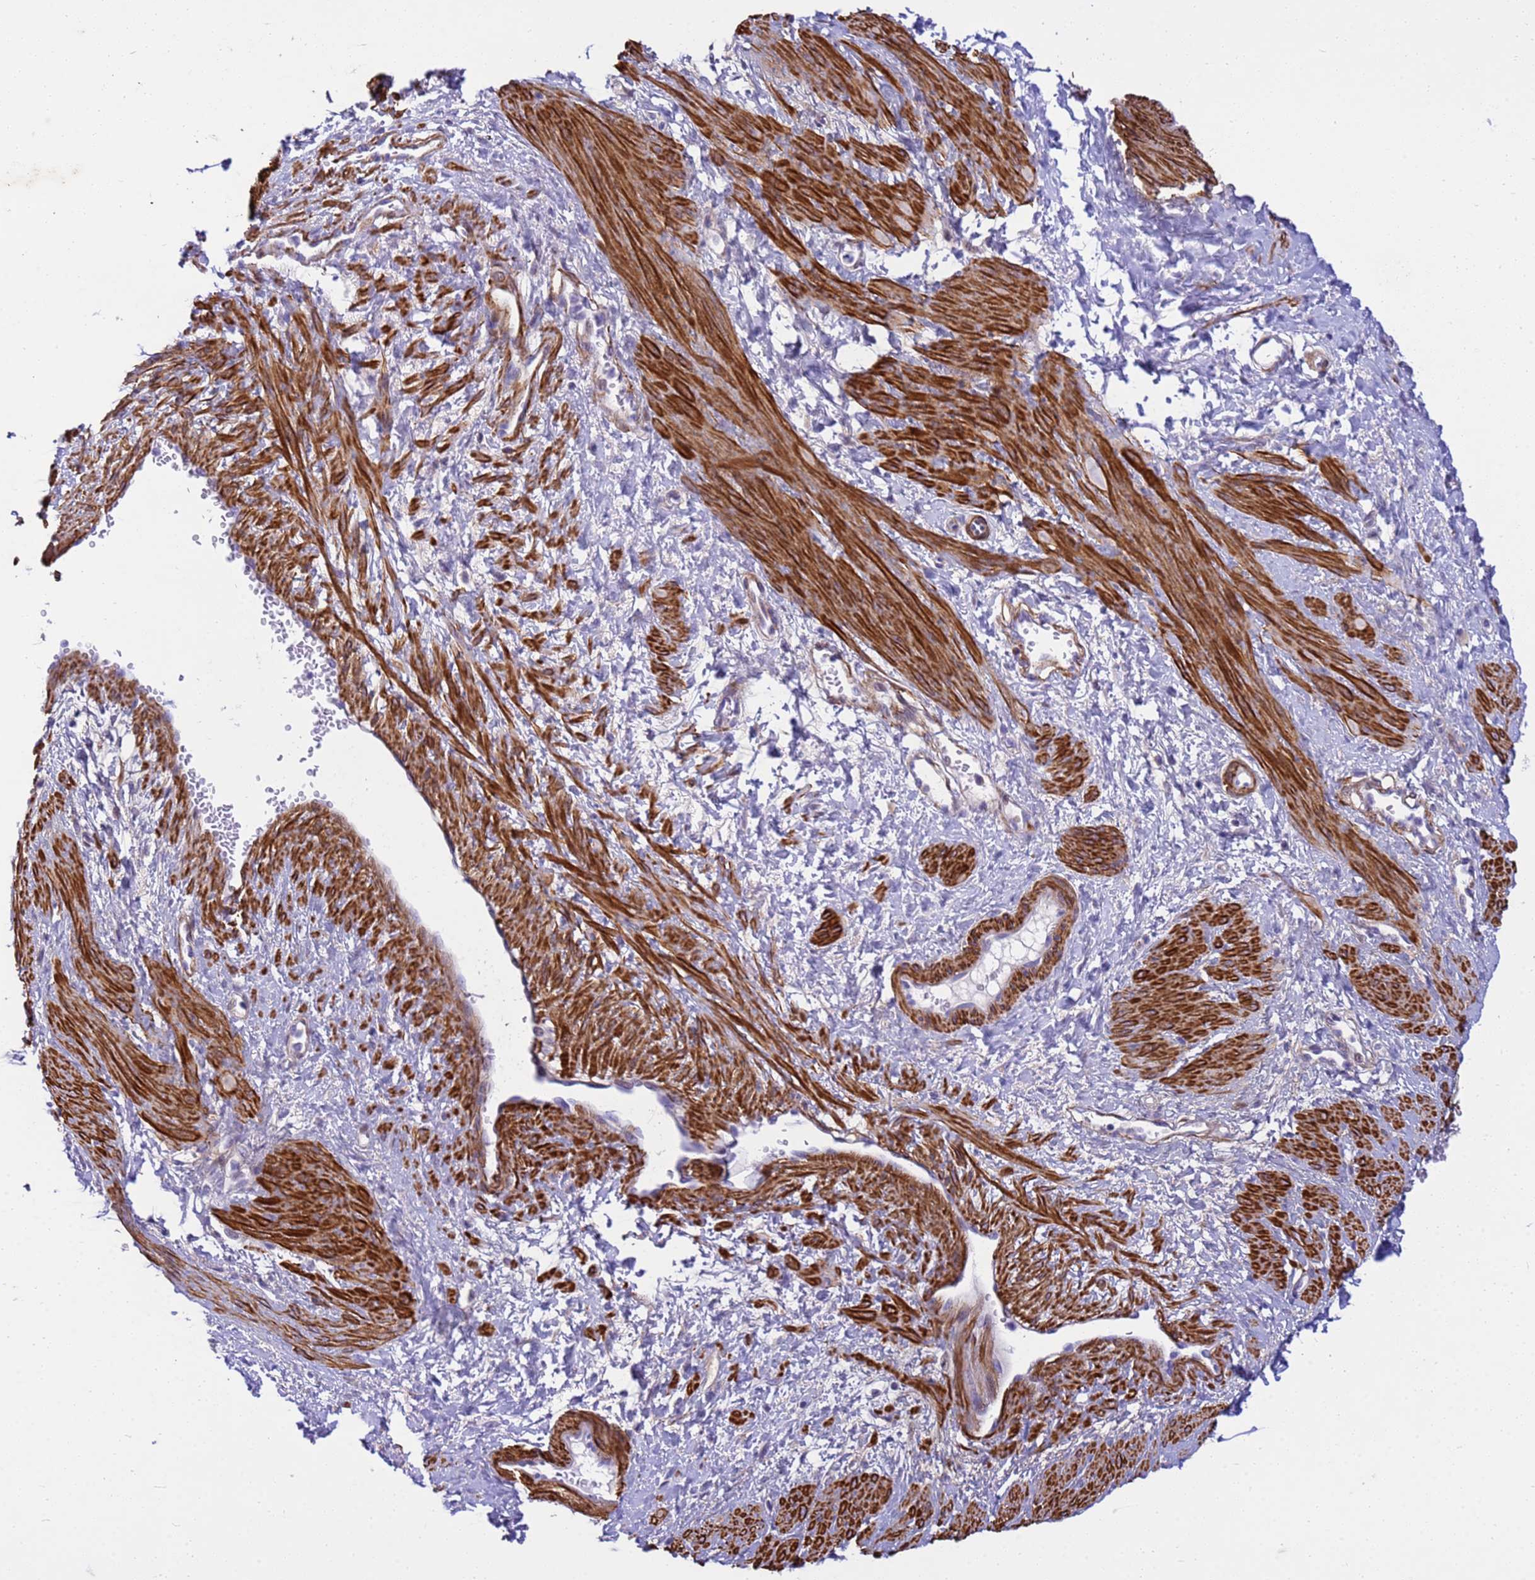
{"staining": {"intensity": "strong", "quantity": "25%-75%", "location": "cytoplasmic/membranous"}, "tissue": "smooth muscle", "cell_type": "Smooth muscle cells", "image_type": "normal", "snomed": [{"axis": "morphology", "description": "Normal tissue, NOS"}, {"axis": "topography", "description": "Smooth muscle"}, {"axis": "topography", "description": "Uterus"}], "caption": "A high-resolution photomicrograph shows immunohistochemistry staining of normal smooth muscle, which displays strong cytoplasmic/membranous expression in approximately 25%-75% of smooth muscle cells. (DAB IHC, brown staining for protein, blue staining for nuclei).", "gene": "P2RX7", "patient": {"sex": "female", "age": 39}}